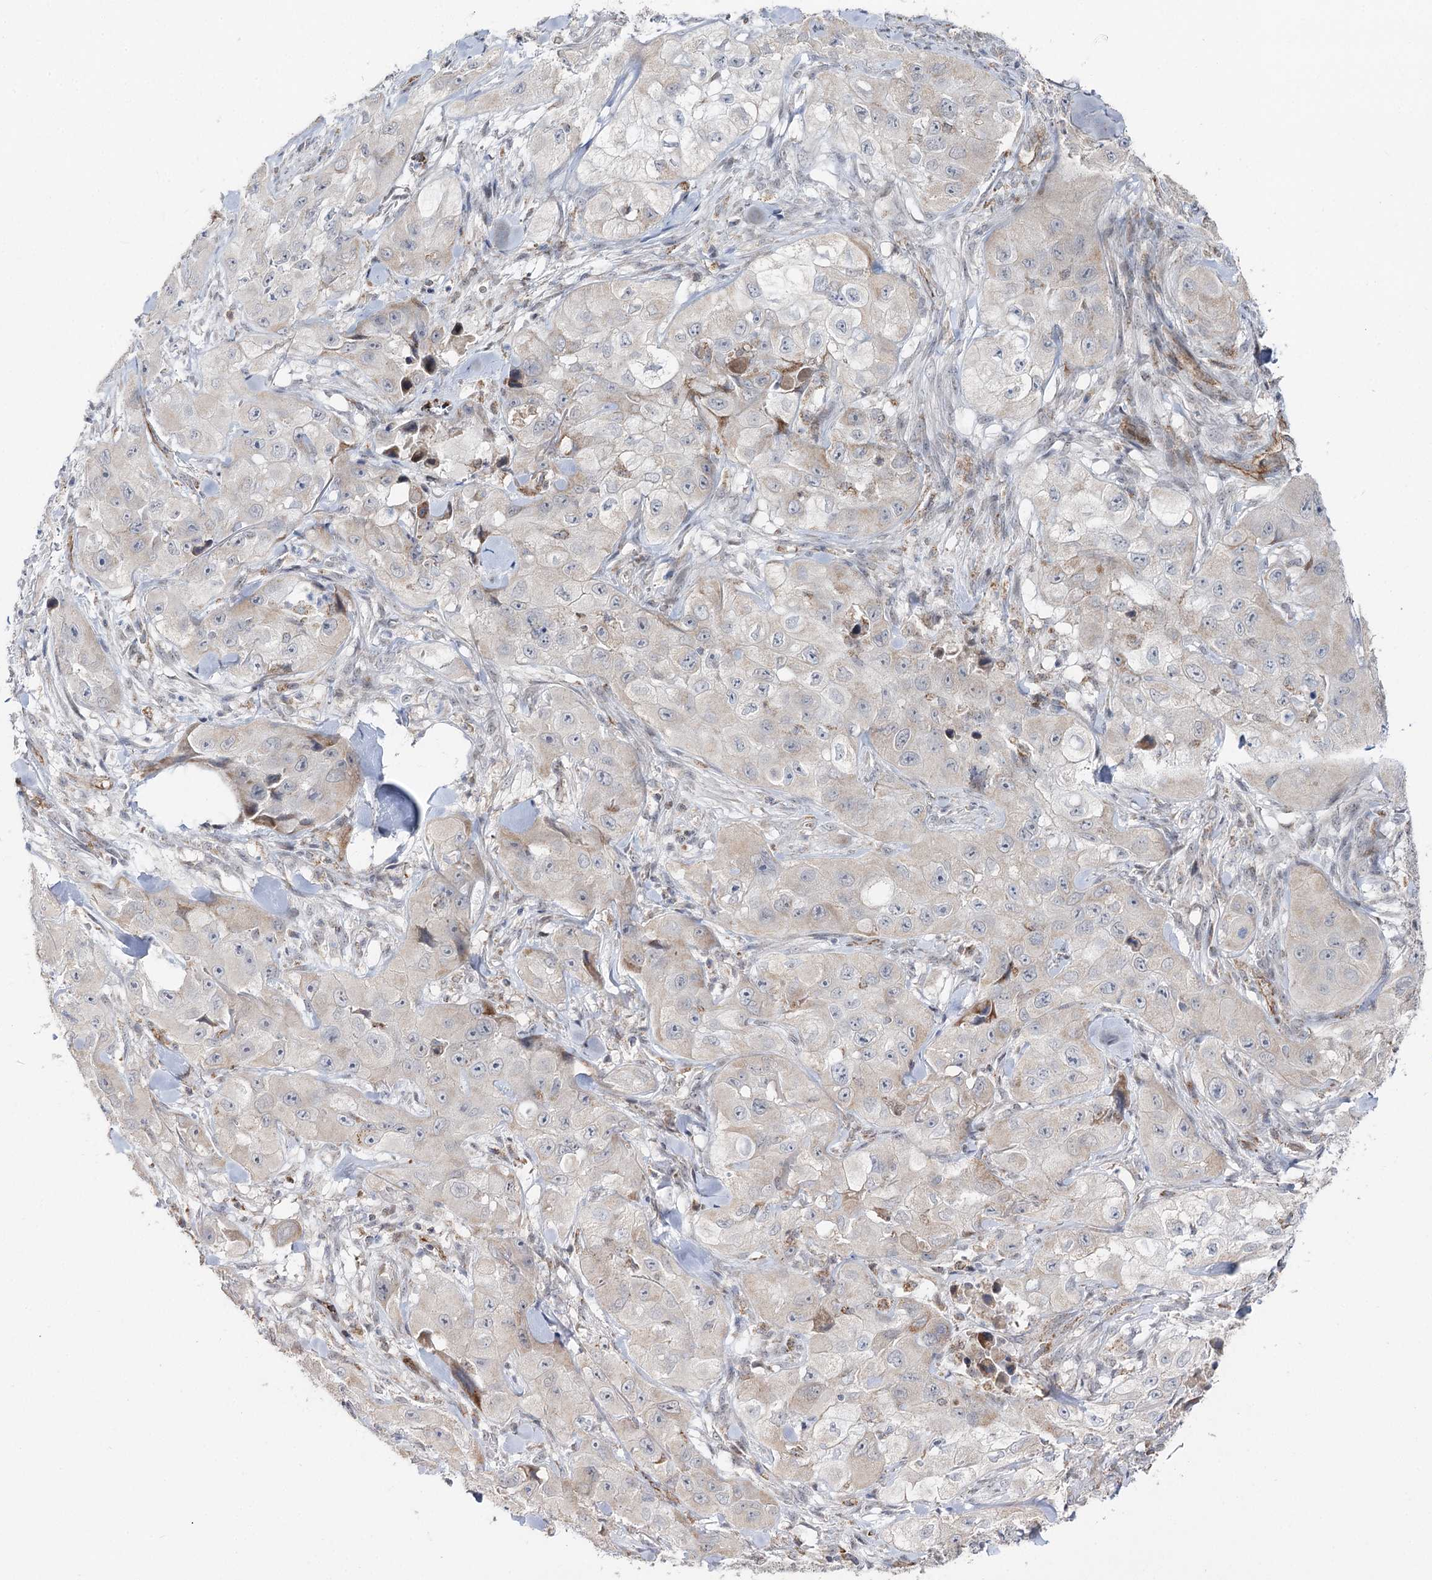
{"staining": {"intensity": "weak", "quantity": "<25%", "location": "cytoplasmic/membranous"}, "tissue": "skin cancer", "cell_type": "Tumor cells", "image_type": "cancer", "snomed": [{"axis": "morphology", "description": "Squamous cell carcinoma, NOS"}, {"axis": "topography", "description": "Skin"}, {"axis": "topography", "description": "Subcutis"}], "caption": "This is a image of immunohistochemistry (IHC) staining of squamous cell carcinoma (skin), which shows no staining in tumor cells. (DAB immunohistochemistry (IHC) with hematoxylin counter stain).", "gene": "CBR4", "patient": {"sex": "male", "age": 73}}